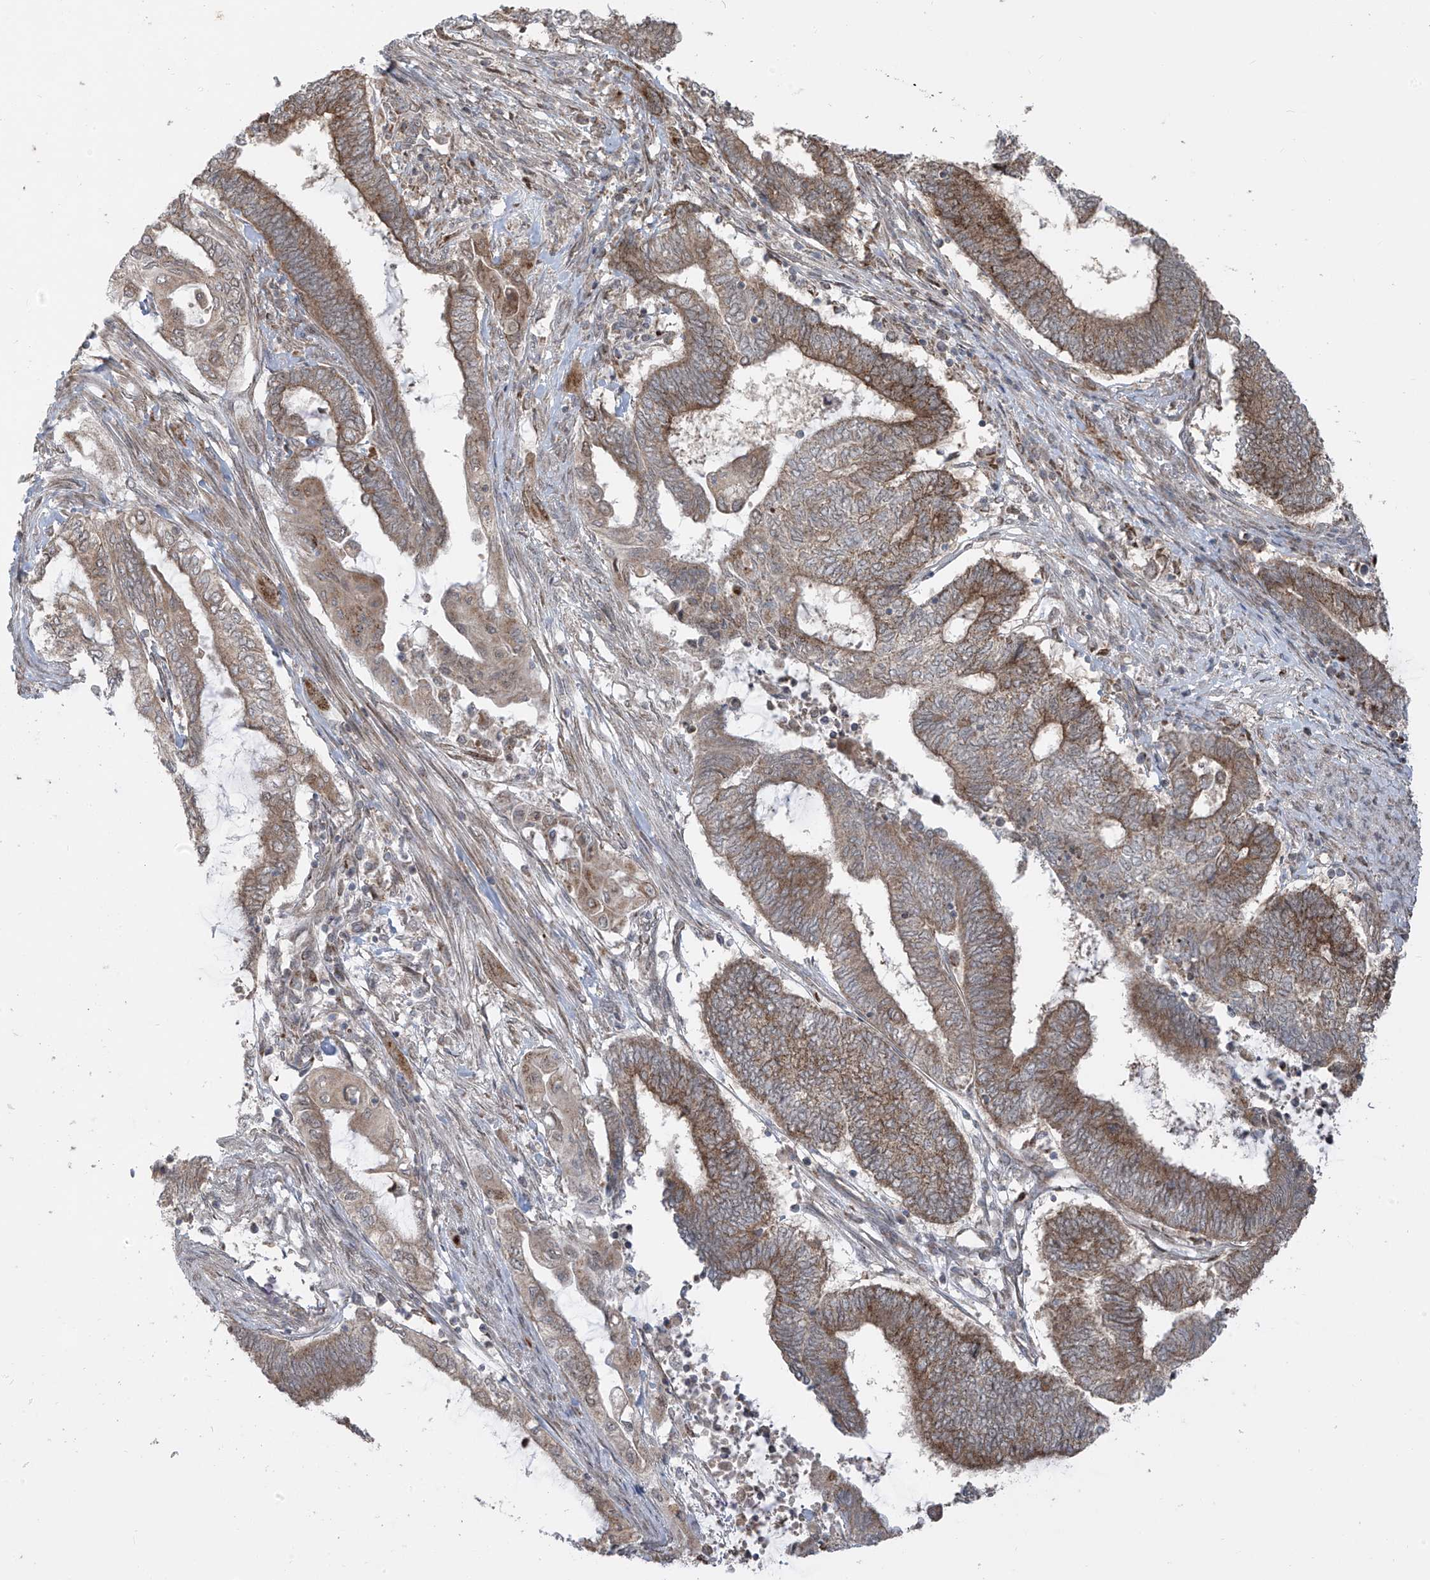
{"staining": {"intensity": "moderate", "quantity": "25%-75%", "location": "cytoplasmic/membranous"}, "tissue": "endometrial cancer", "cell_type": "Tumor cells", "image_type": "cancer", "snomed": [{"axis": "morphology", "description": "Adenocarcinoma, NOS"}, {"axis": "topography", "description": "Uterus"}, {"axis": "topography", "description": "Endometrium"}], "caption": "DAB (3,3'-diaminobenzidine) immunohistochemical staining of human endometrial cancer exhibits moderate cytoplasmic/membranous protein staining in approximately 25%-75% of tumor cells. The protein is stained brown, and the nuclei are stained in blue (DAB (3,3'-diaminobenzidine) IHC with brightfield microscopy, high magnification).", "gene": "PDE11A", "patient": {"sex": "female", "age": 70}}